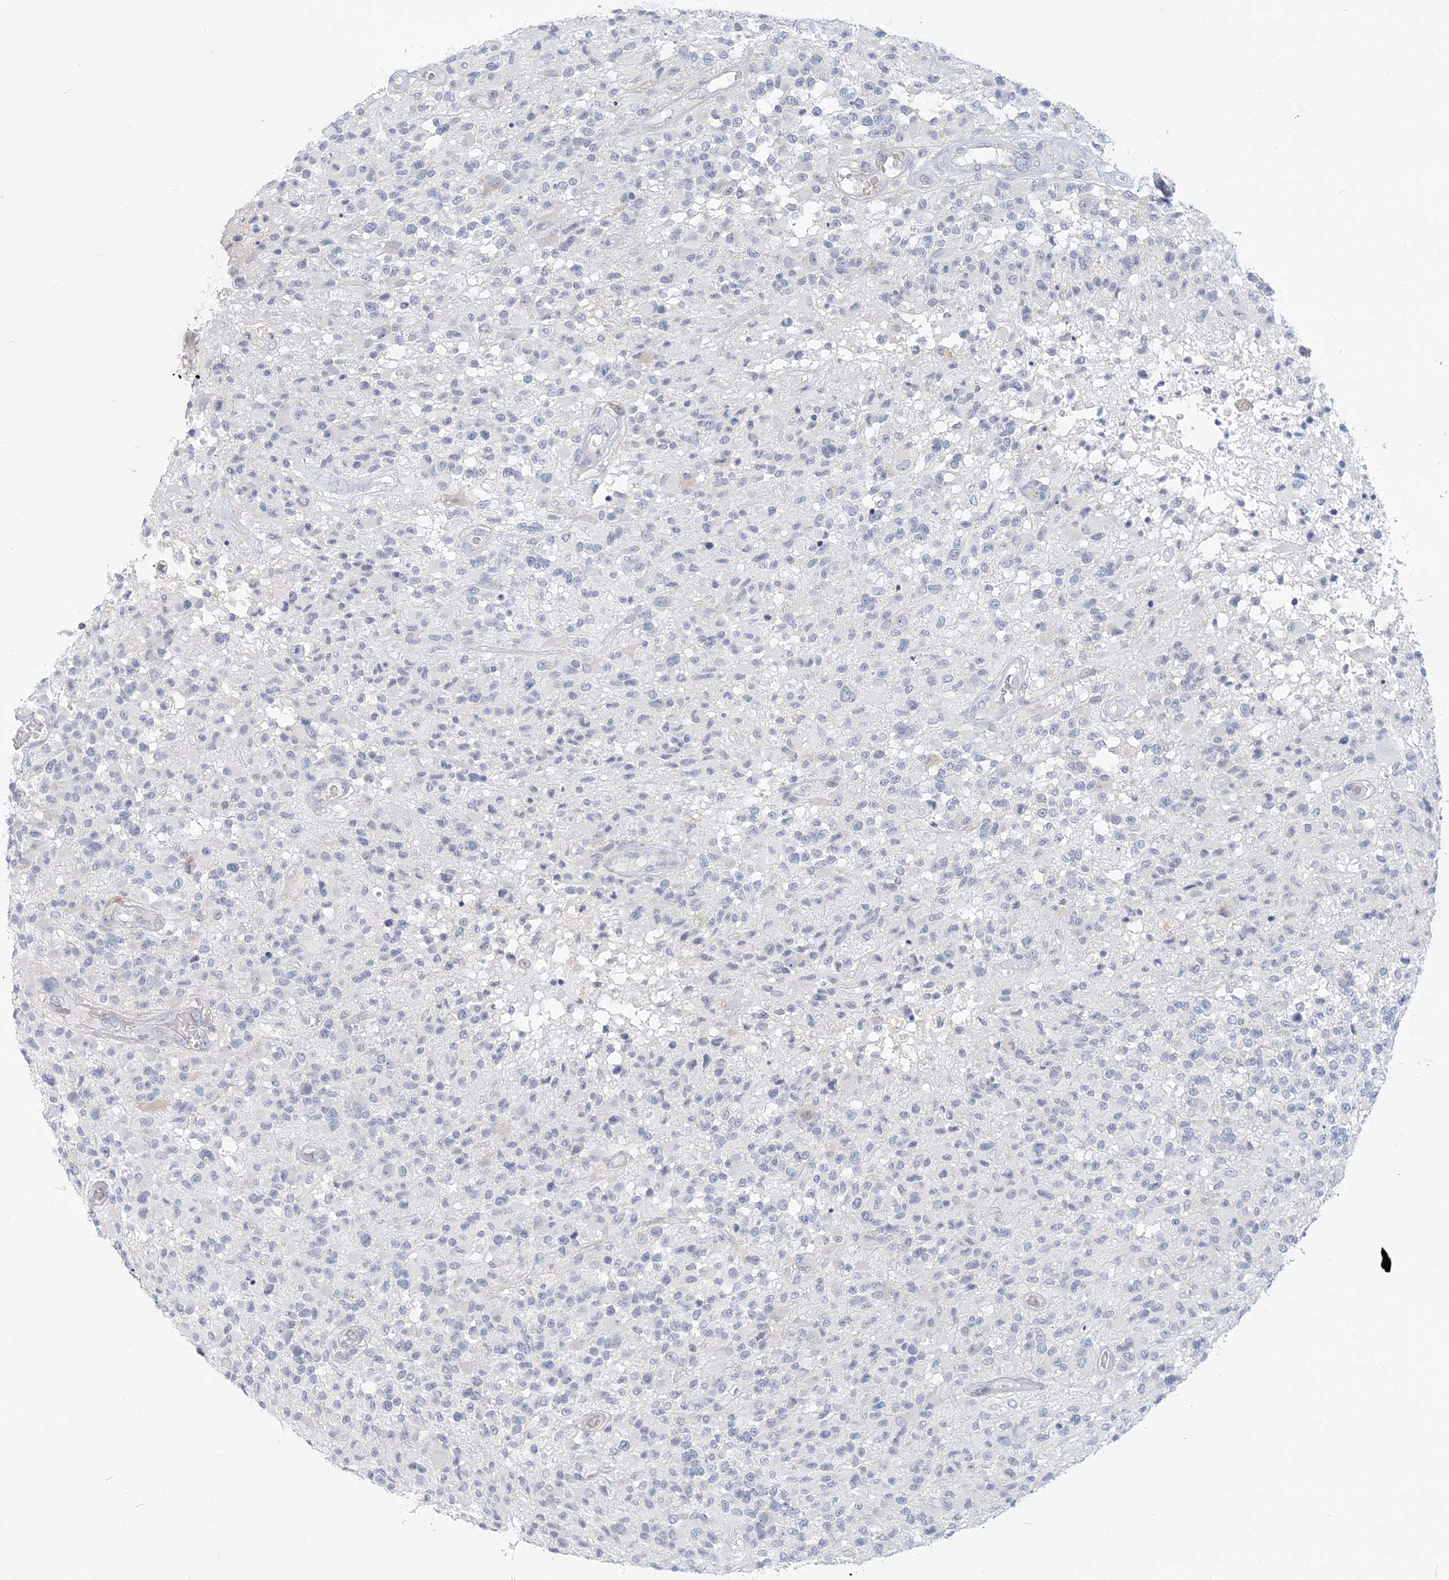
{"staining": {"intensity": "negative", "quantity": "none", "location": "none"}, "tissue": "glioma", "cell_type": "Tumor cells", "image_type": "cancer", "snomed": [{"axis": "morphology", "description": "Glioma, malignant, High grade"}, {"axis": "morphology", "description": "Glioblastoma, NOS"}, {"axis": "topography", "description": "Brain"}], "caption": "Immunohistochemical staining of glioma reveals no significant staining in tumor cells.", "gene": "GMPPA", "patient": {"sex": "male", "age": 60}}